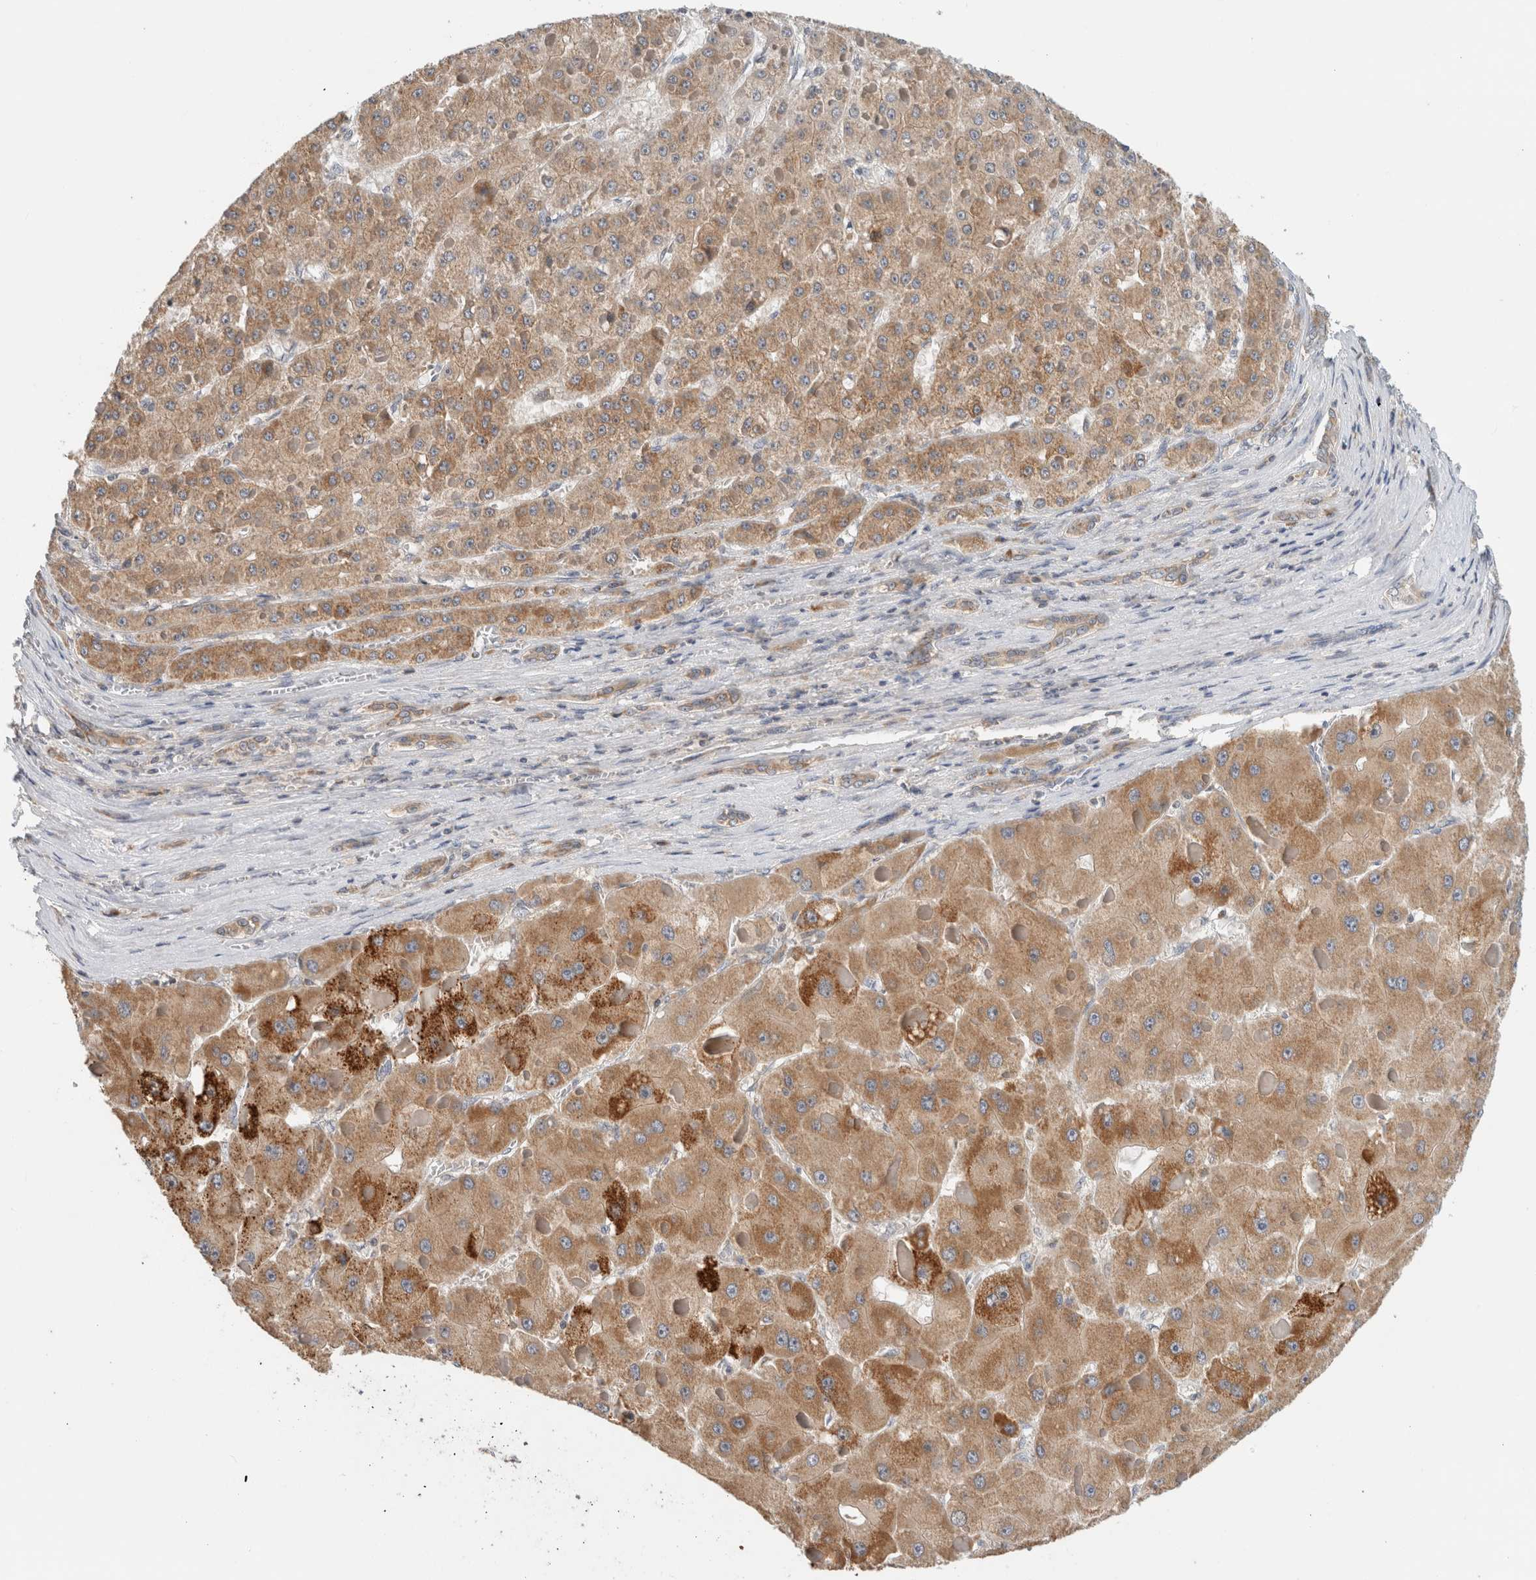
{"staining": {"intensity": "moderate", "quantity": ">75%", "location": "cytoplasmic/membranous"}, "tissue": "liver cancer", "cell_type": "Tumor cells", "image_type": "cancer", "snomed": [{"axis": "morphology", "description": "Carcinoma, Hepatocellular, NOS"}, {"axis": "topography", "description": "Liver"}], "caption": "Tumor cells show medium levels of moderate cytoplasmic/membranous staining in approximately >75% of cells in liver cancer. (IHC, brightfield microscopy, high magnification).", "gene": "AMPD1", "patient": {"sex": "female", "age": 73}}